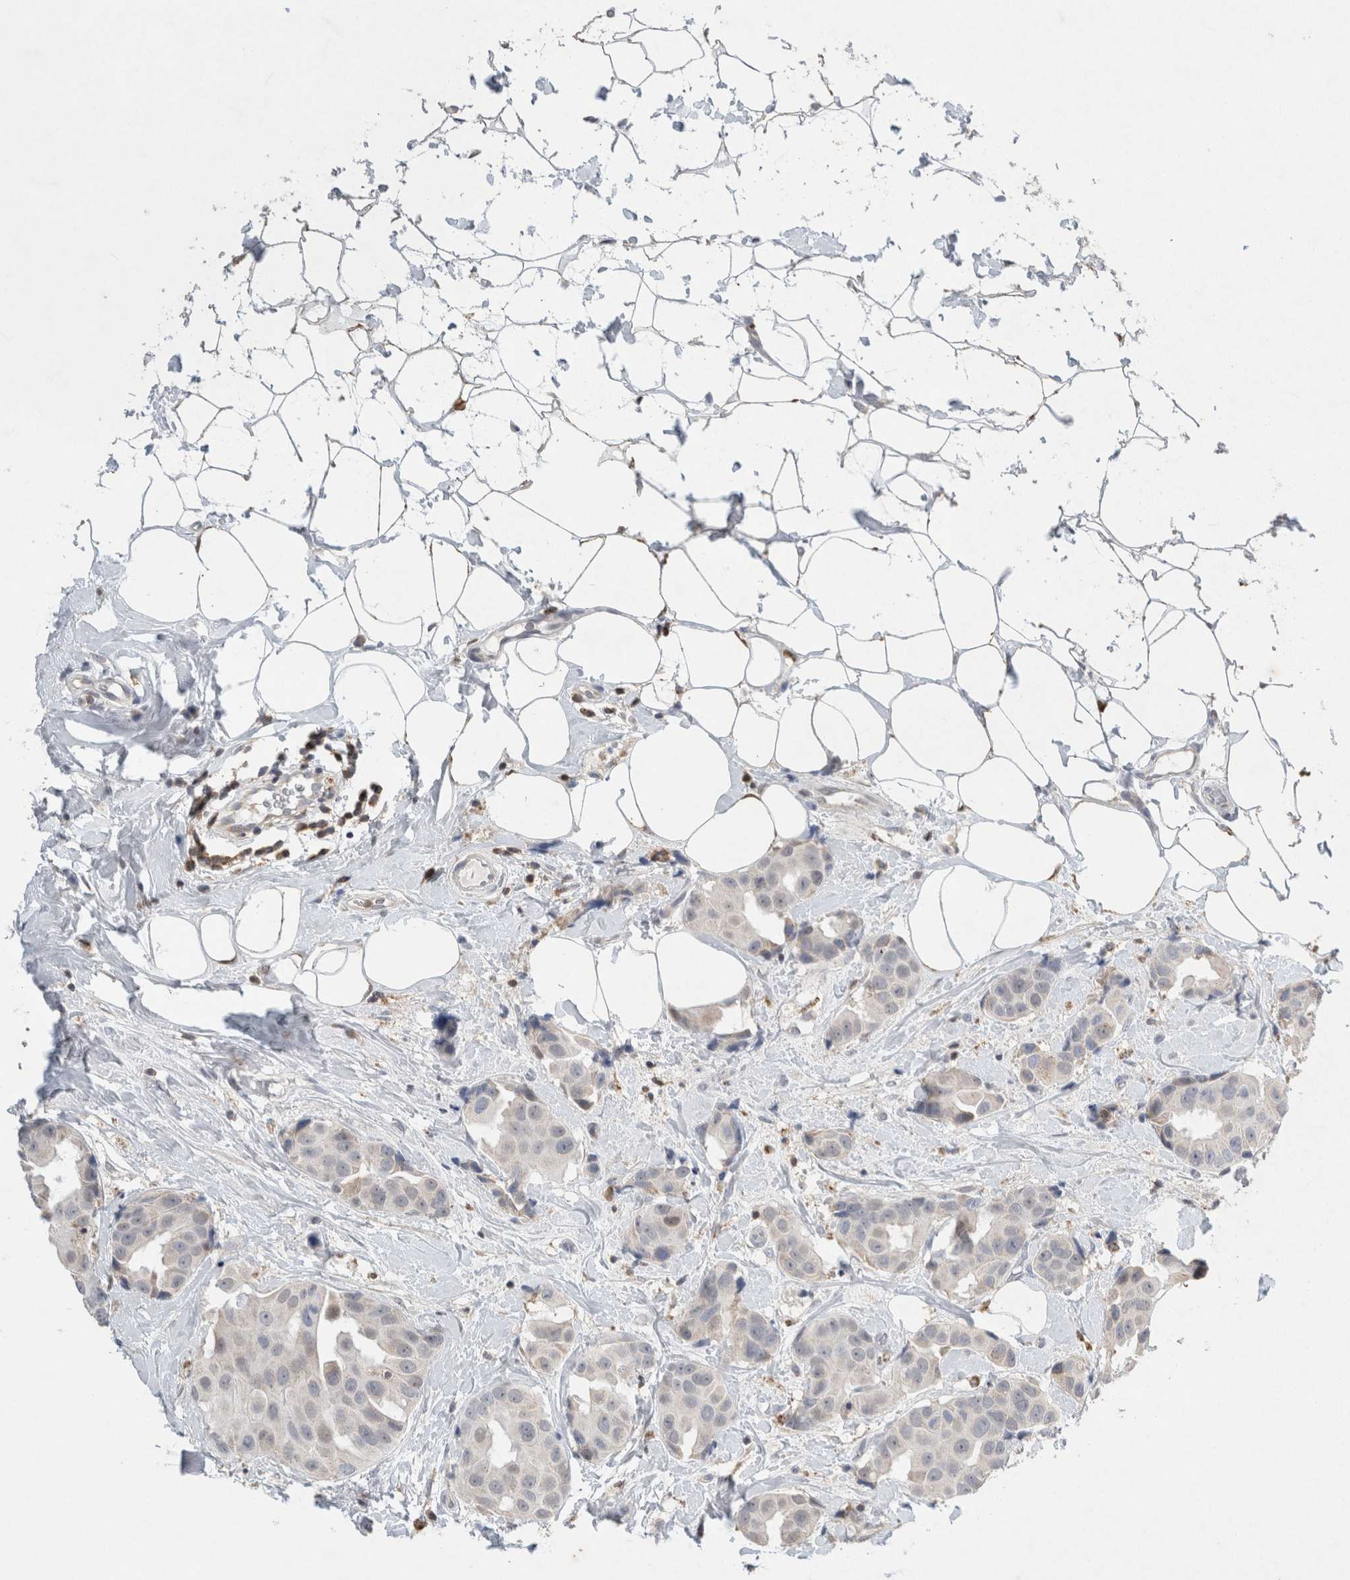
{"staining": {"intensity": "weak", "quantity": "<25%", "location": "cytoplasmic/membranous"}, "tissue": "breast cancer", "cell_type": "Tumor cells", "image_type": "cancer", "snomed": [{"axis": "morphology", "description": "Normal tissue, NOS"}, {"axis": "morphology", "description": "Duct carcinoma"}, {"axis": "topography", "description": "Breast"}], "caption": "Immunohistochemistry (IHC) photomicrograph of neoplastic tissue: human breast cancer (infiltrating ductal carcinoma) stained with DAB displays no significant protein positivity in tumor cells.", "gene": "AGMAT", "patient": {"sex": "female", "age": 39}}